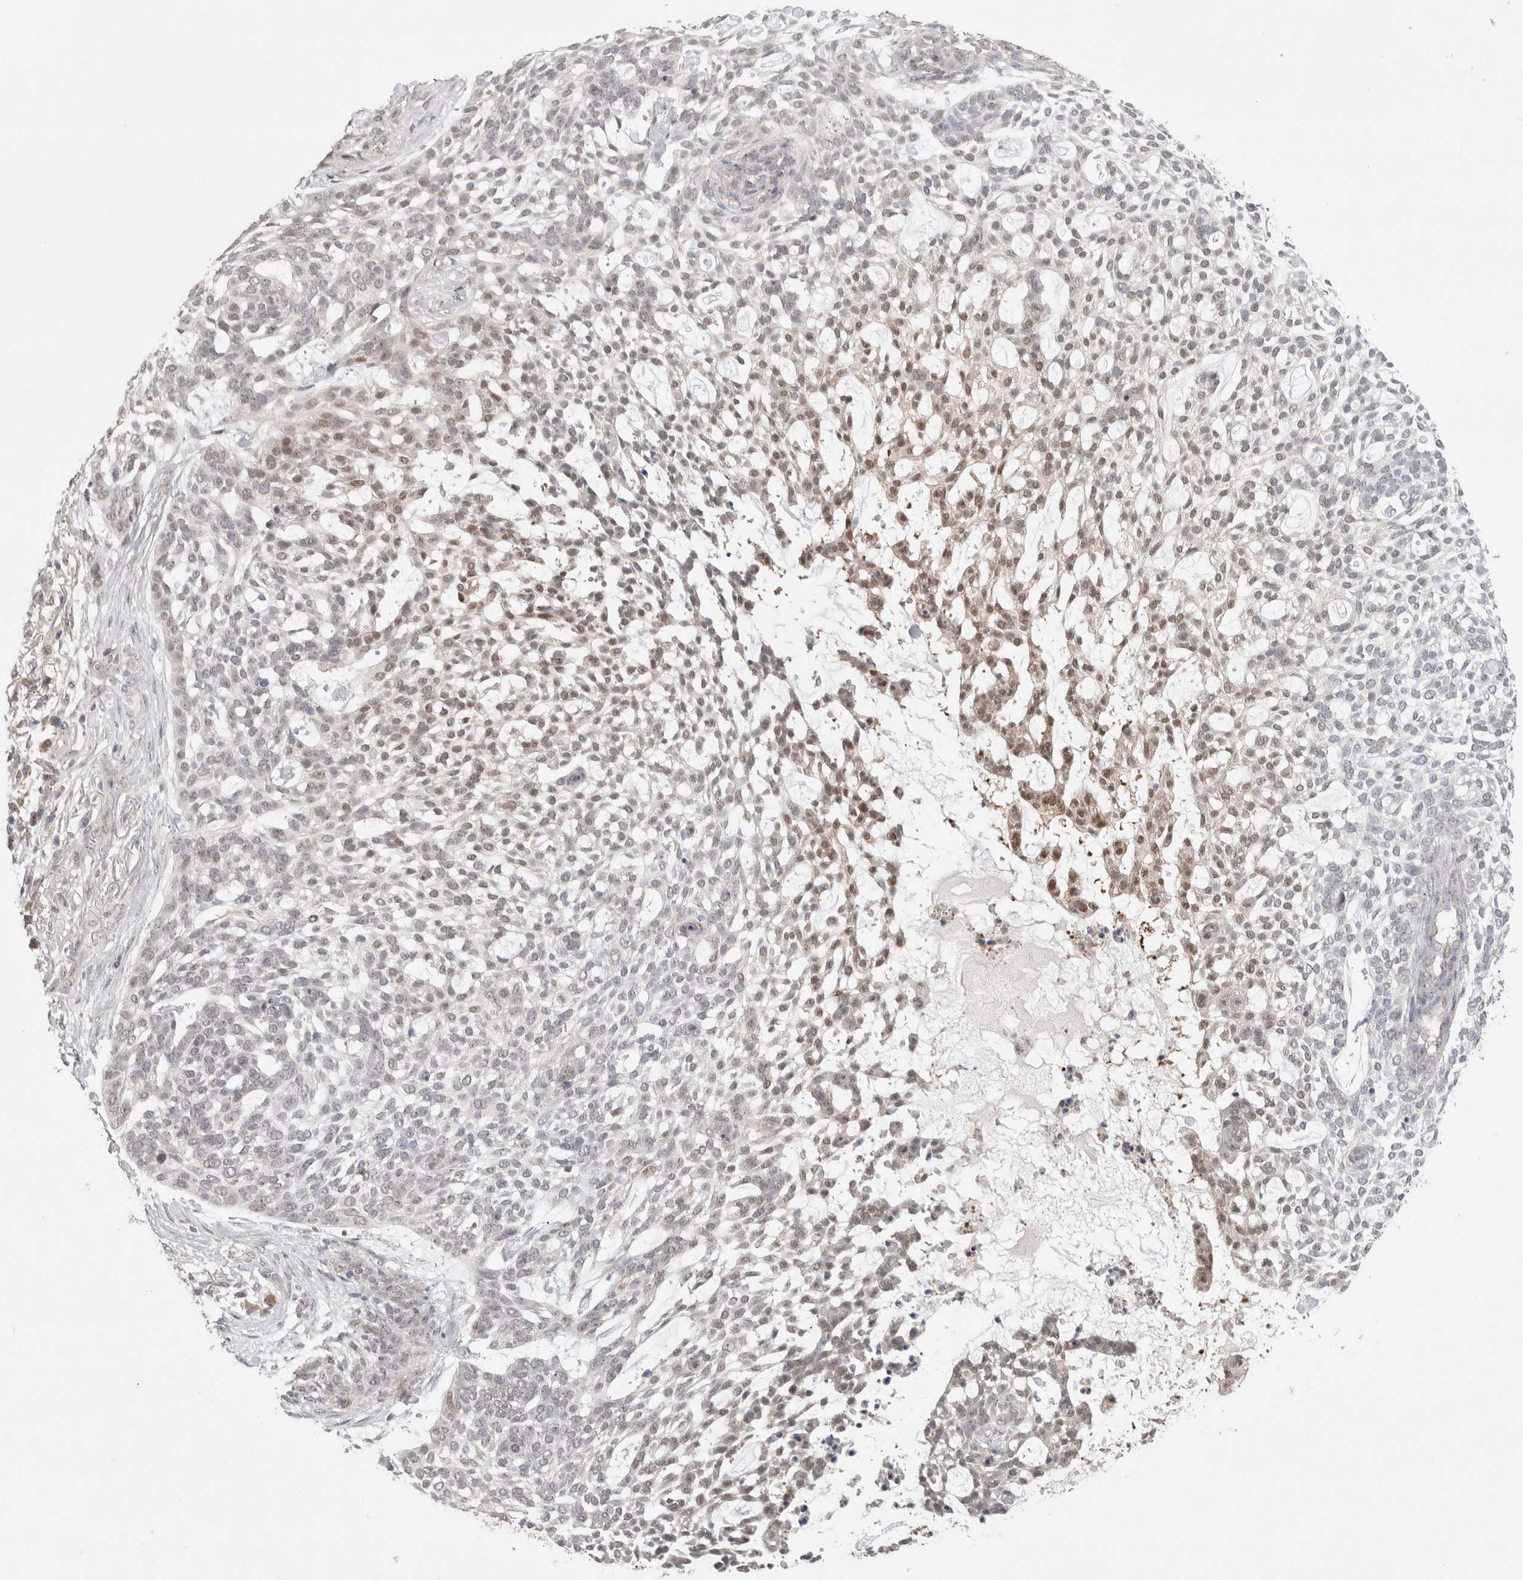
{"staining": {"intensity": "weak", "quantity": "25%-75%", "location": "nuclear"}, "tissue": "skin cancer", "cell_type": "Tumor cells", "image_type": "cancer", "snomed": [{"axis": "morphology", "description": "Basal cell carcinoma"}, {"axis": "topography", "description": "Skin"}], "caption": "Immunohistochemical staining of human skin cancer exhibits low levels of weak nuclear expression in approximately 25%-75% of tumor cells. The protein of interest is stained brown, and the nuclei are stained in blue (DAB (3,3'-diaminobenzidine) IHC with brightfield microscopy, high magnification).", "gene": "SLC29A1", "patient": {"sex": "female", "age": 64}}